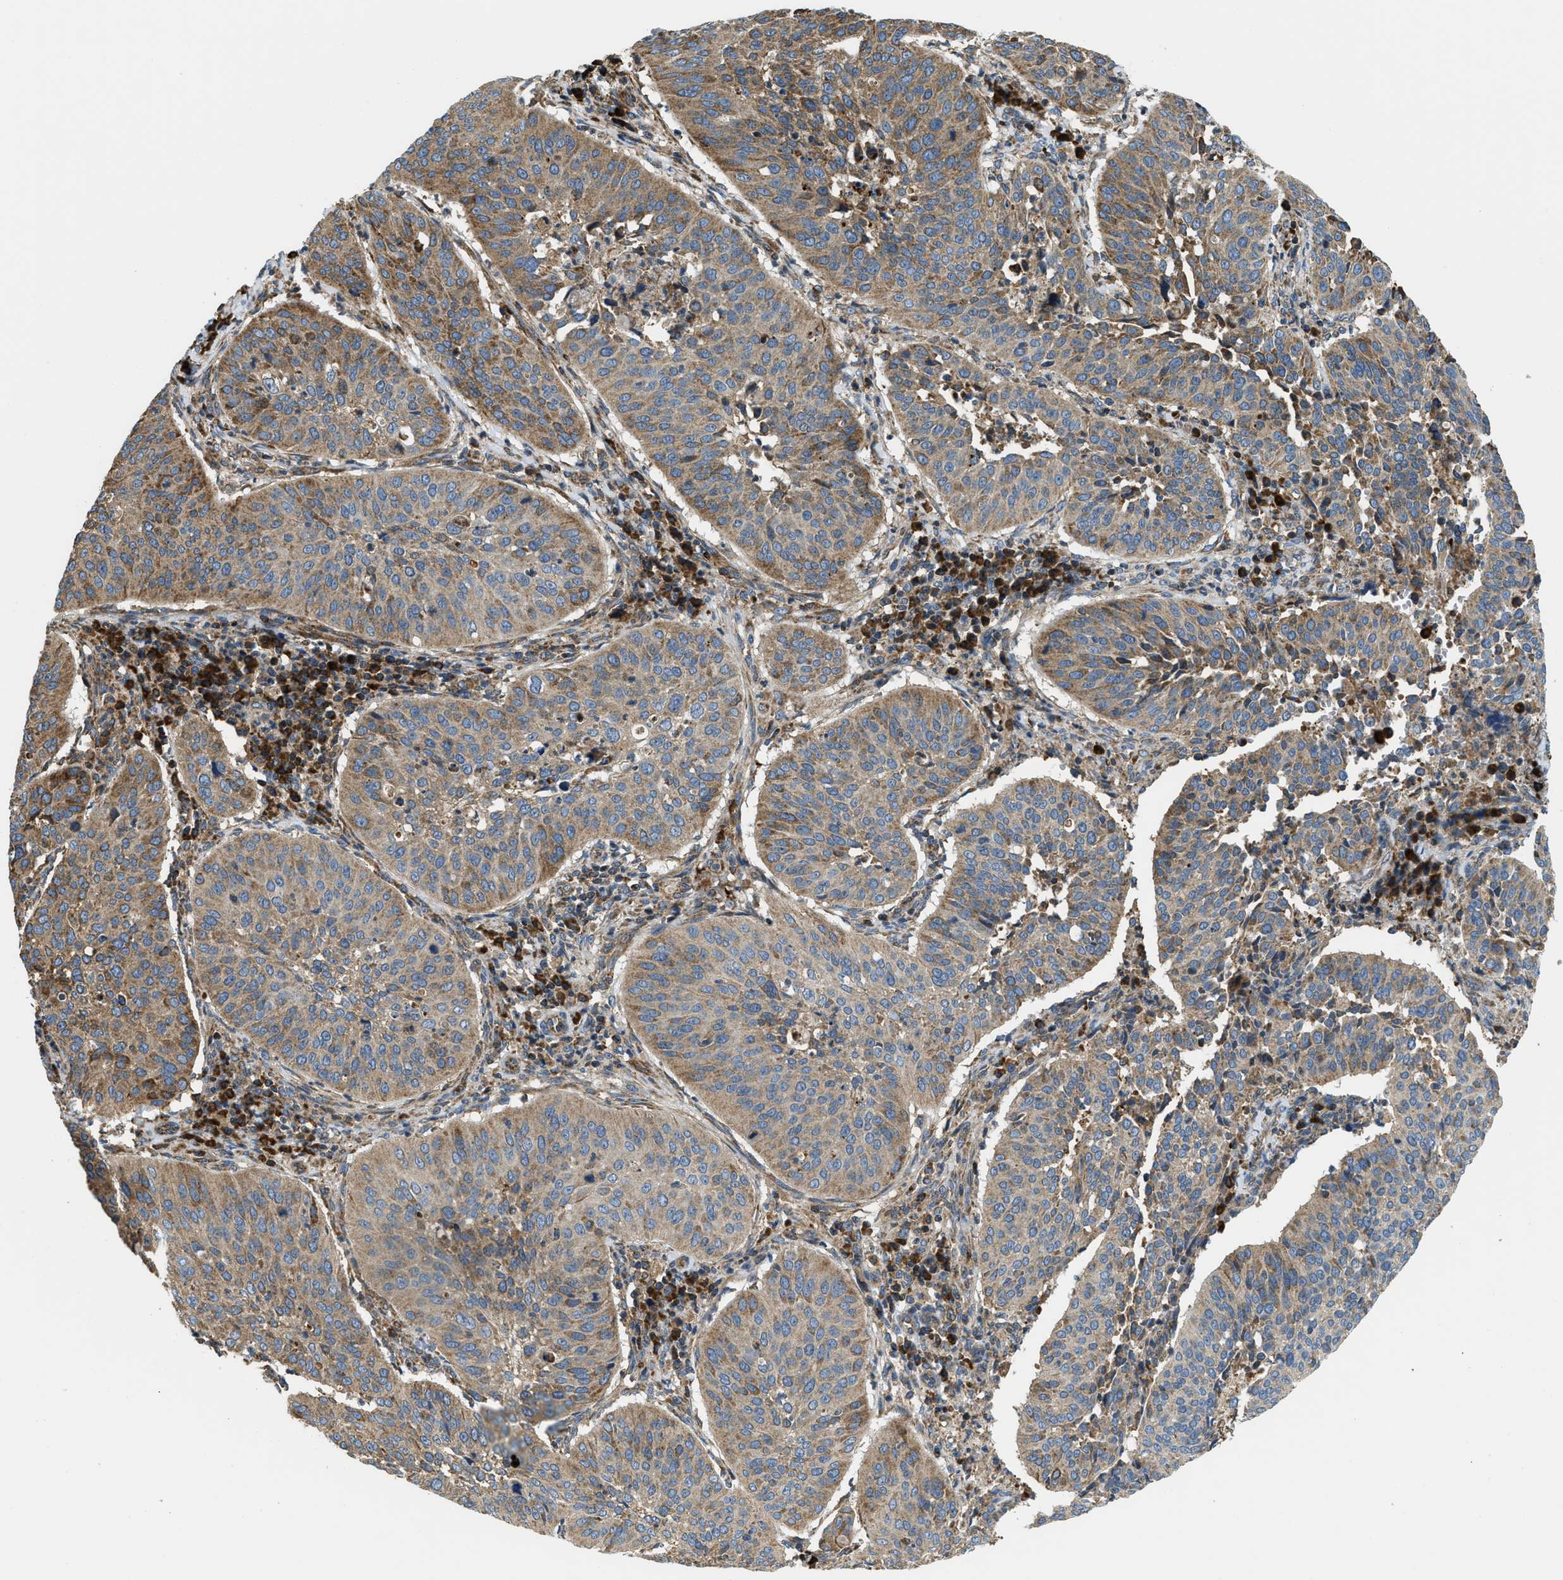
{"staining": {"intensity": "moderate", "quantity": ">75%", "location": "cytoplasmic/membranous"}, "tissue": "cervical cancer", "cell_type": "Tumor cells", "image_type": "cancer", "snomed": [{"axis": "morphology", "description": "Normal tissue, NOS"}, {"axis": "morphology", "description": "Squamous cell carcinoma, NOS"}, {"axis": "topography", "description": "Cervix"}], "caption": "Moderate cytoplasmic/membranous expression for a protein is present in approximately >75% of tumor cells of cervical cancer using immunohistochemistry (IHC).", "gene": "CSPG4", "patient": {"sex": "female", "age": 39}}